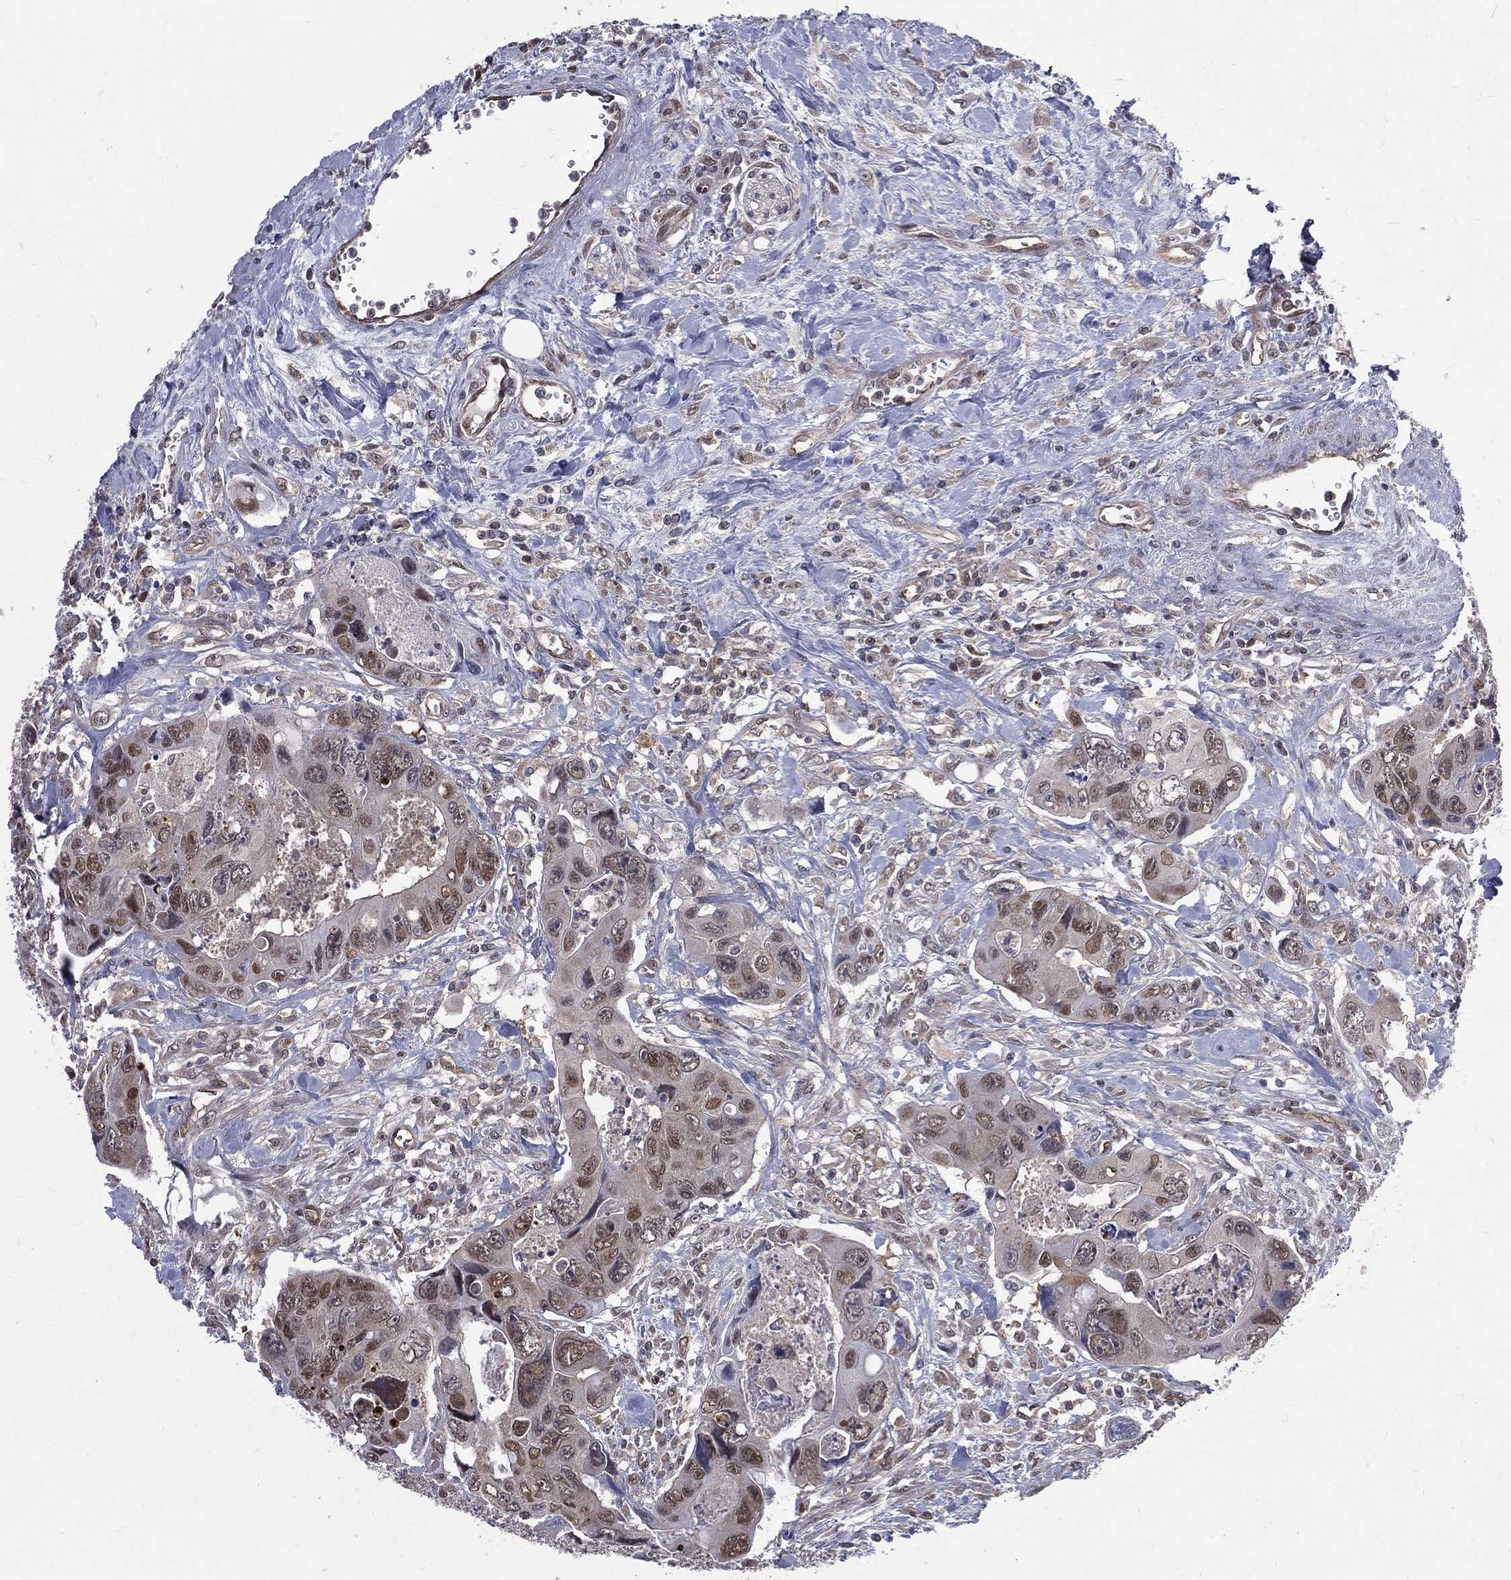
{"staining": {"intensity": "moderate", "quantity": "<25%", "location": "nuclear"}, "tissue": "colorectal cancer", "cell_type": "Tumor cells", "image_type": "cancer", "snomed": [{"axis": "morphology", "description": "Adenocarcinoma, NOS"}, {"axis": "topography", "description": "Rectum"}], "caption": "About <25% of tumor cells in colorectal adenocarcinoma exhibit moderate nuclear protein staining as visualized by brown immunohistochemical staining.", "gene": "GMPR2", "patient": {"sex": "male", "age": 62}}